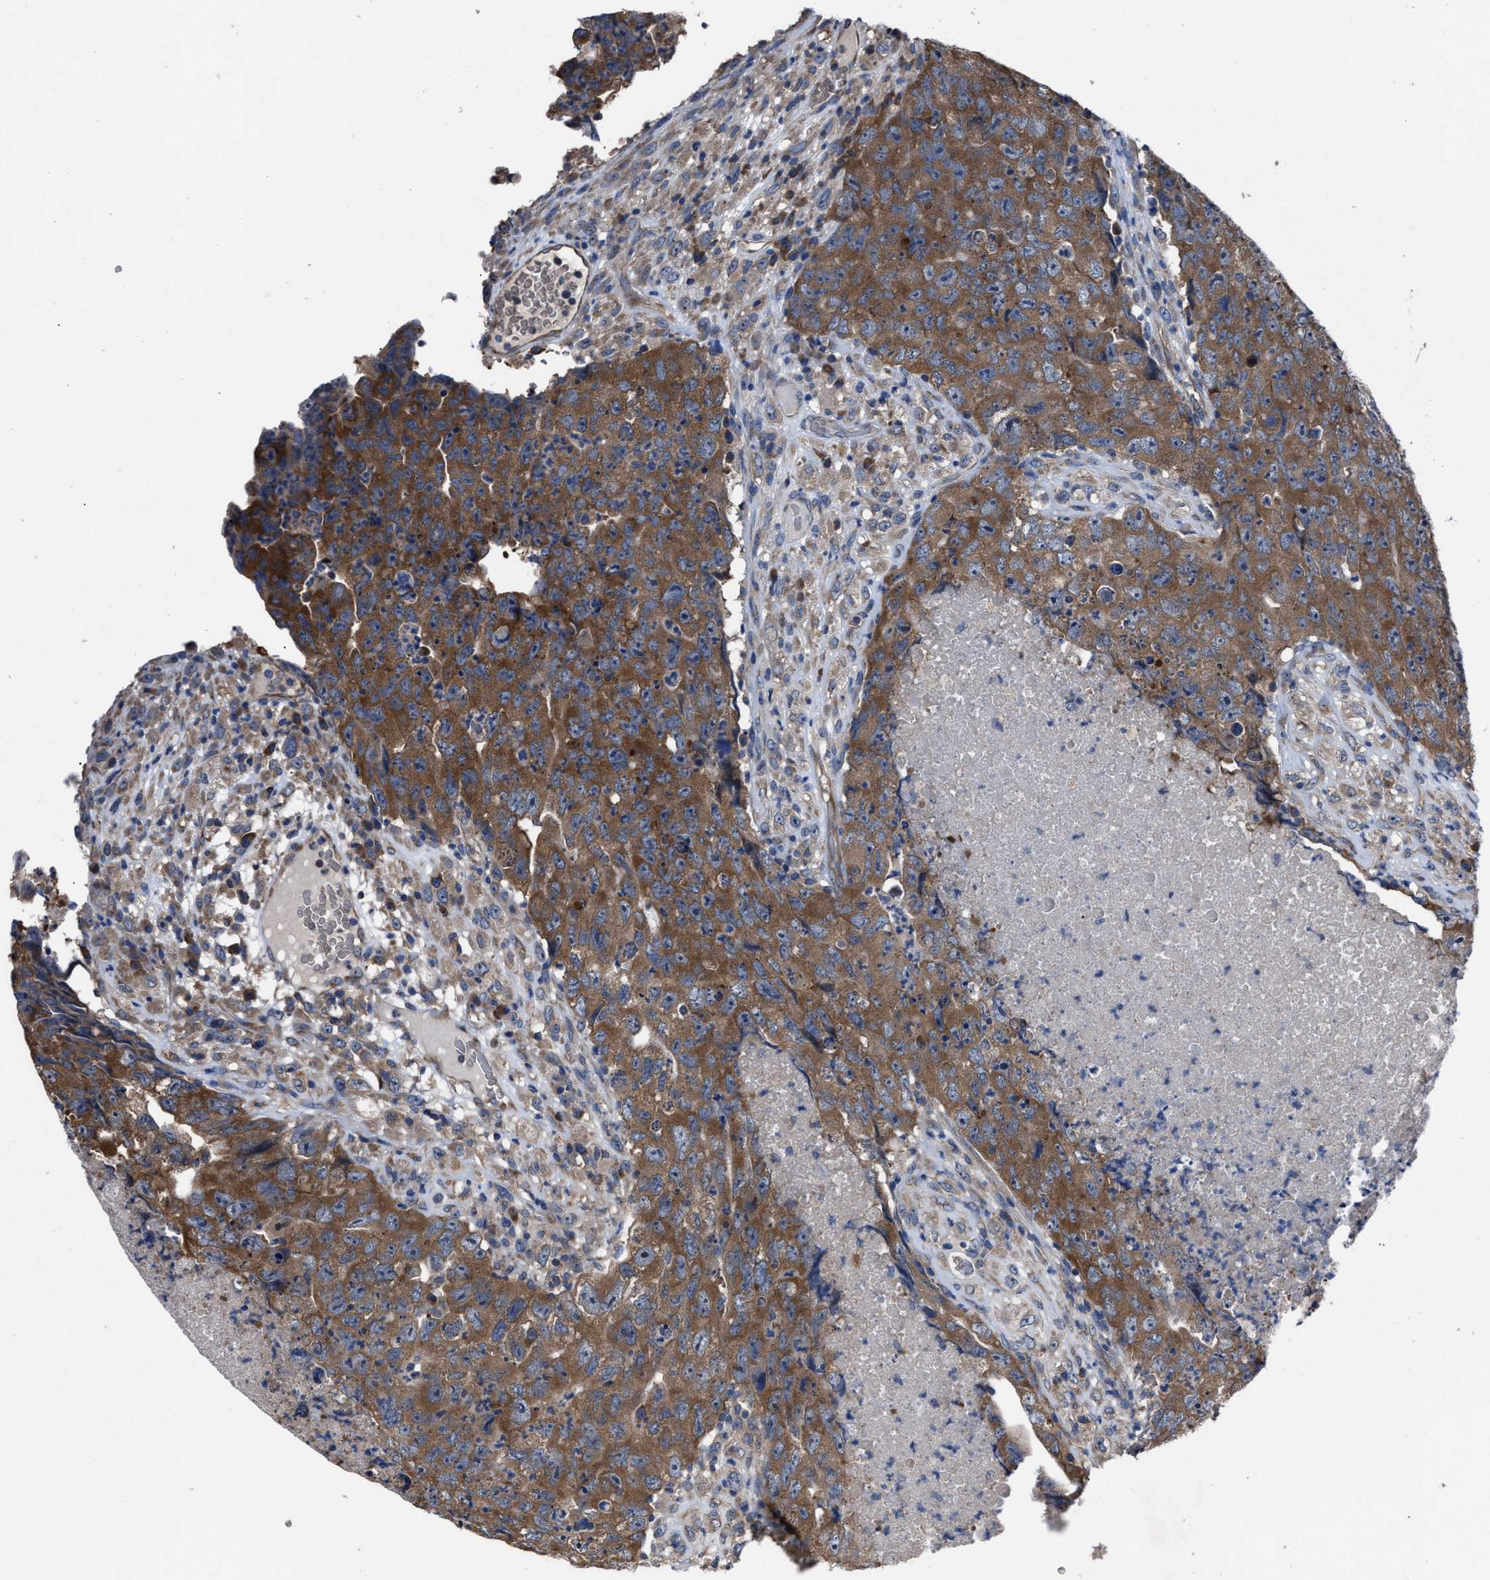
{"staining": {"intensity": "strong", "quantity": ">75%", "location": "cytoplasmic/membranous"}, "tissue": "testis cancer", "cell_type": "Tumor cells", "image_type": "cancer", "snomed": [{"axis": "morphology", "description": "Carcinoma, Embryonal, NOS"}, {"axis": "topography", "description": "Testis"}], "caption": "A brown stain shows strong cytoplasmic/membranous staining of a protein in testis cancer tumor cells. The staining was performed using DAB (3,3'-diaminobenzidine), with brown indicating positive protein expression. Nuclei are stained blue with hematoxylin.", "gene": "UPF1", "patient": {"sex": "male", "age": 32}}